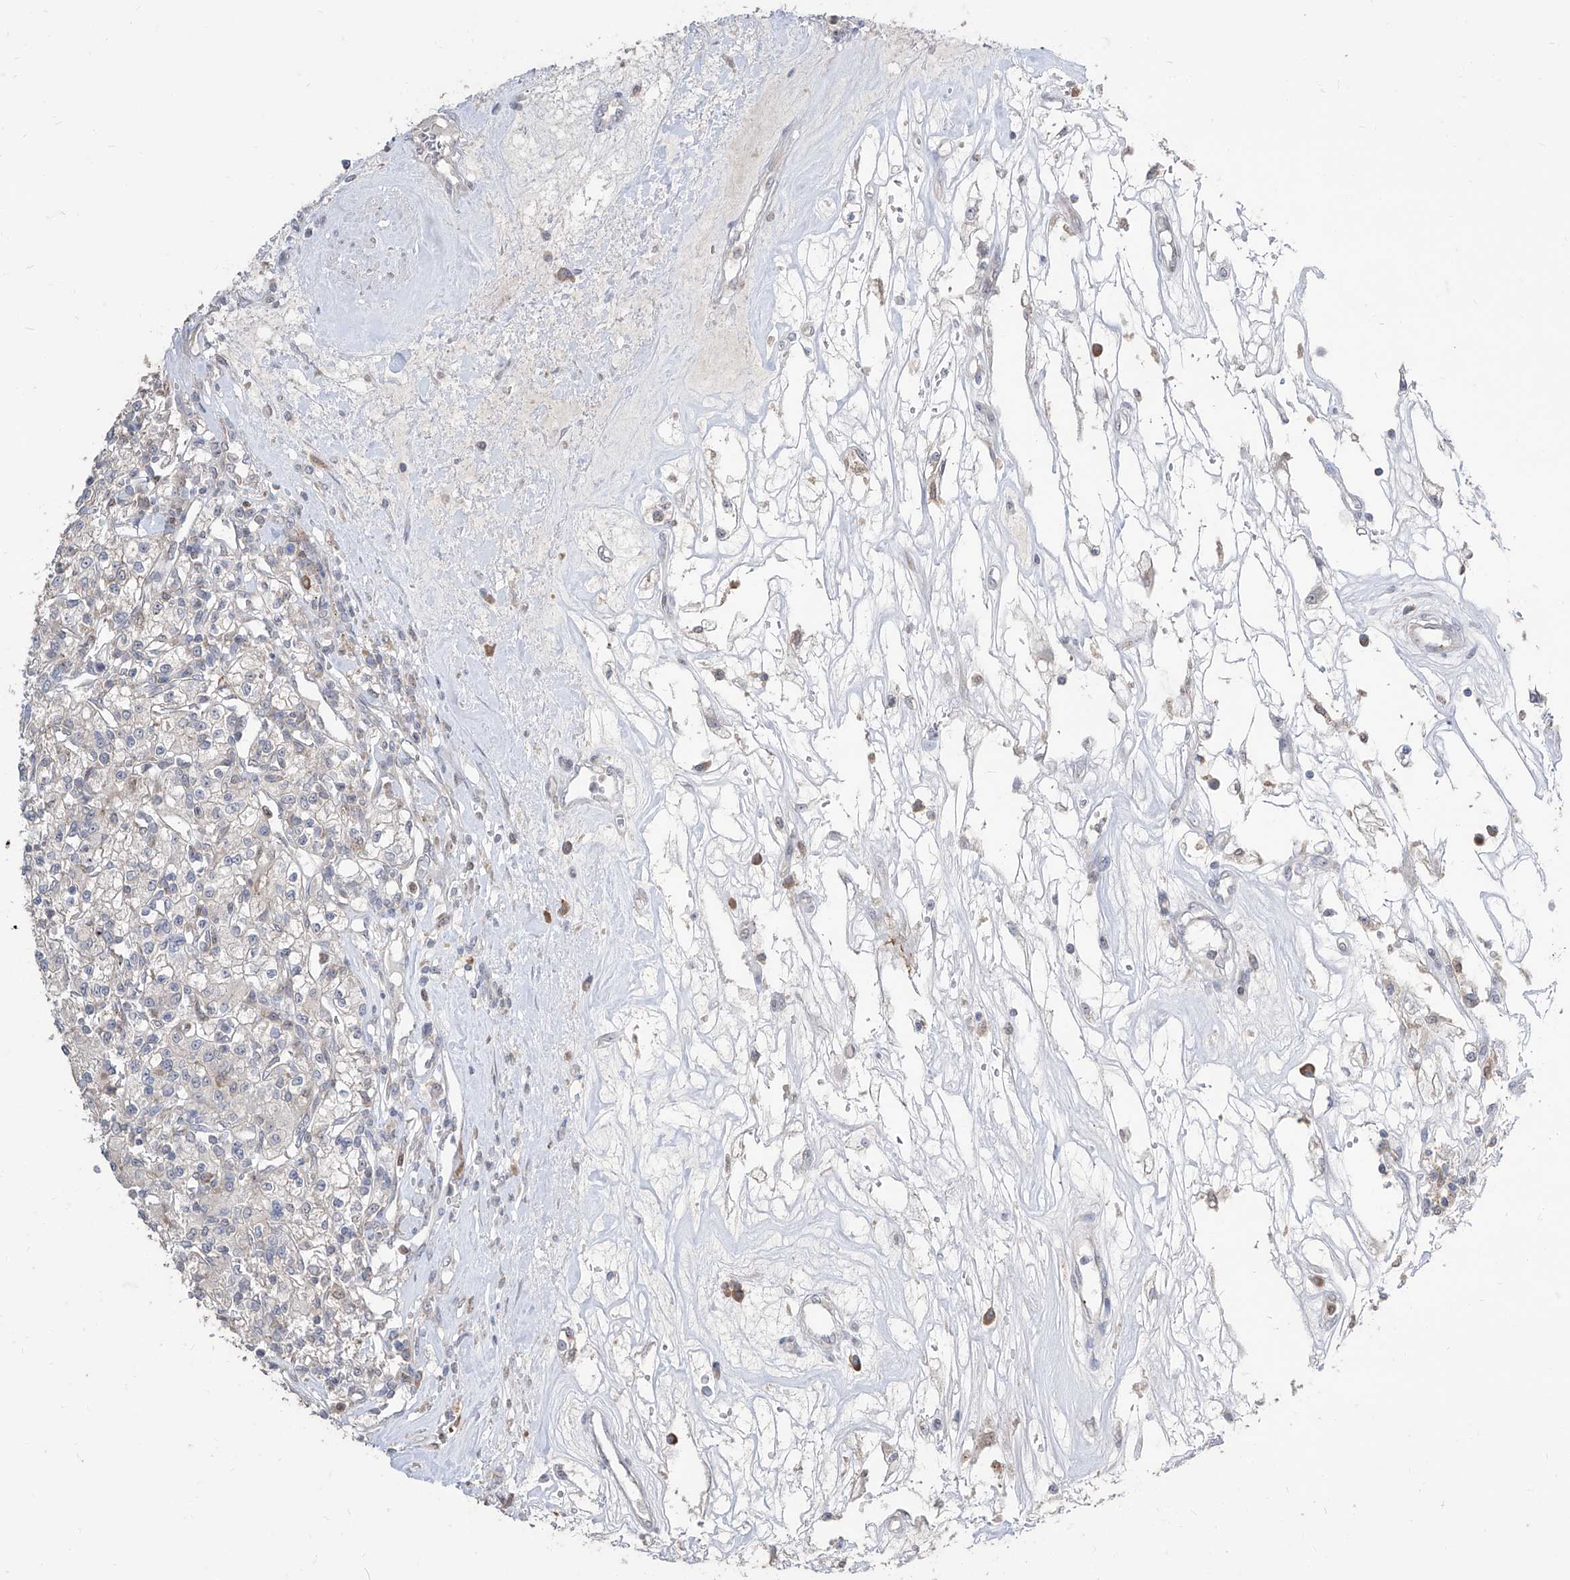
{"staining": {"intensity": "negative", "quantity": "none", "location": "none"}, "tissue": "renal cancer", "cell_type": "Tumor cells", "image_type": "cancer", "snomed": [{"axis": "morphology", "description": "Adenocarcinoma, NOS"}, {"axis": "topography", "description": "Kidney"}], "caption": "Renal cancer stained for a protein using immunohistochemistry (IHC) reveals no expression tumor cells.", "gene": "BROX", "patient": {"sex": "female", "age": 59}}